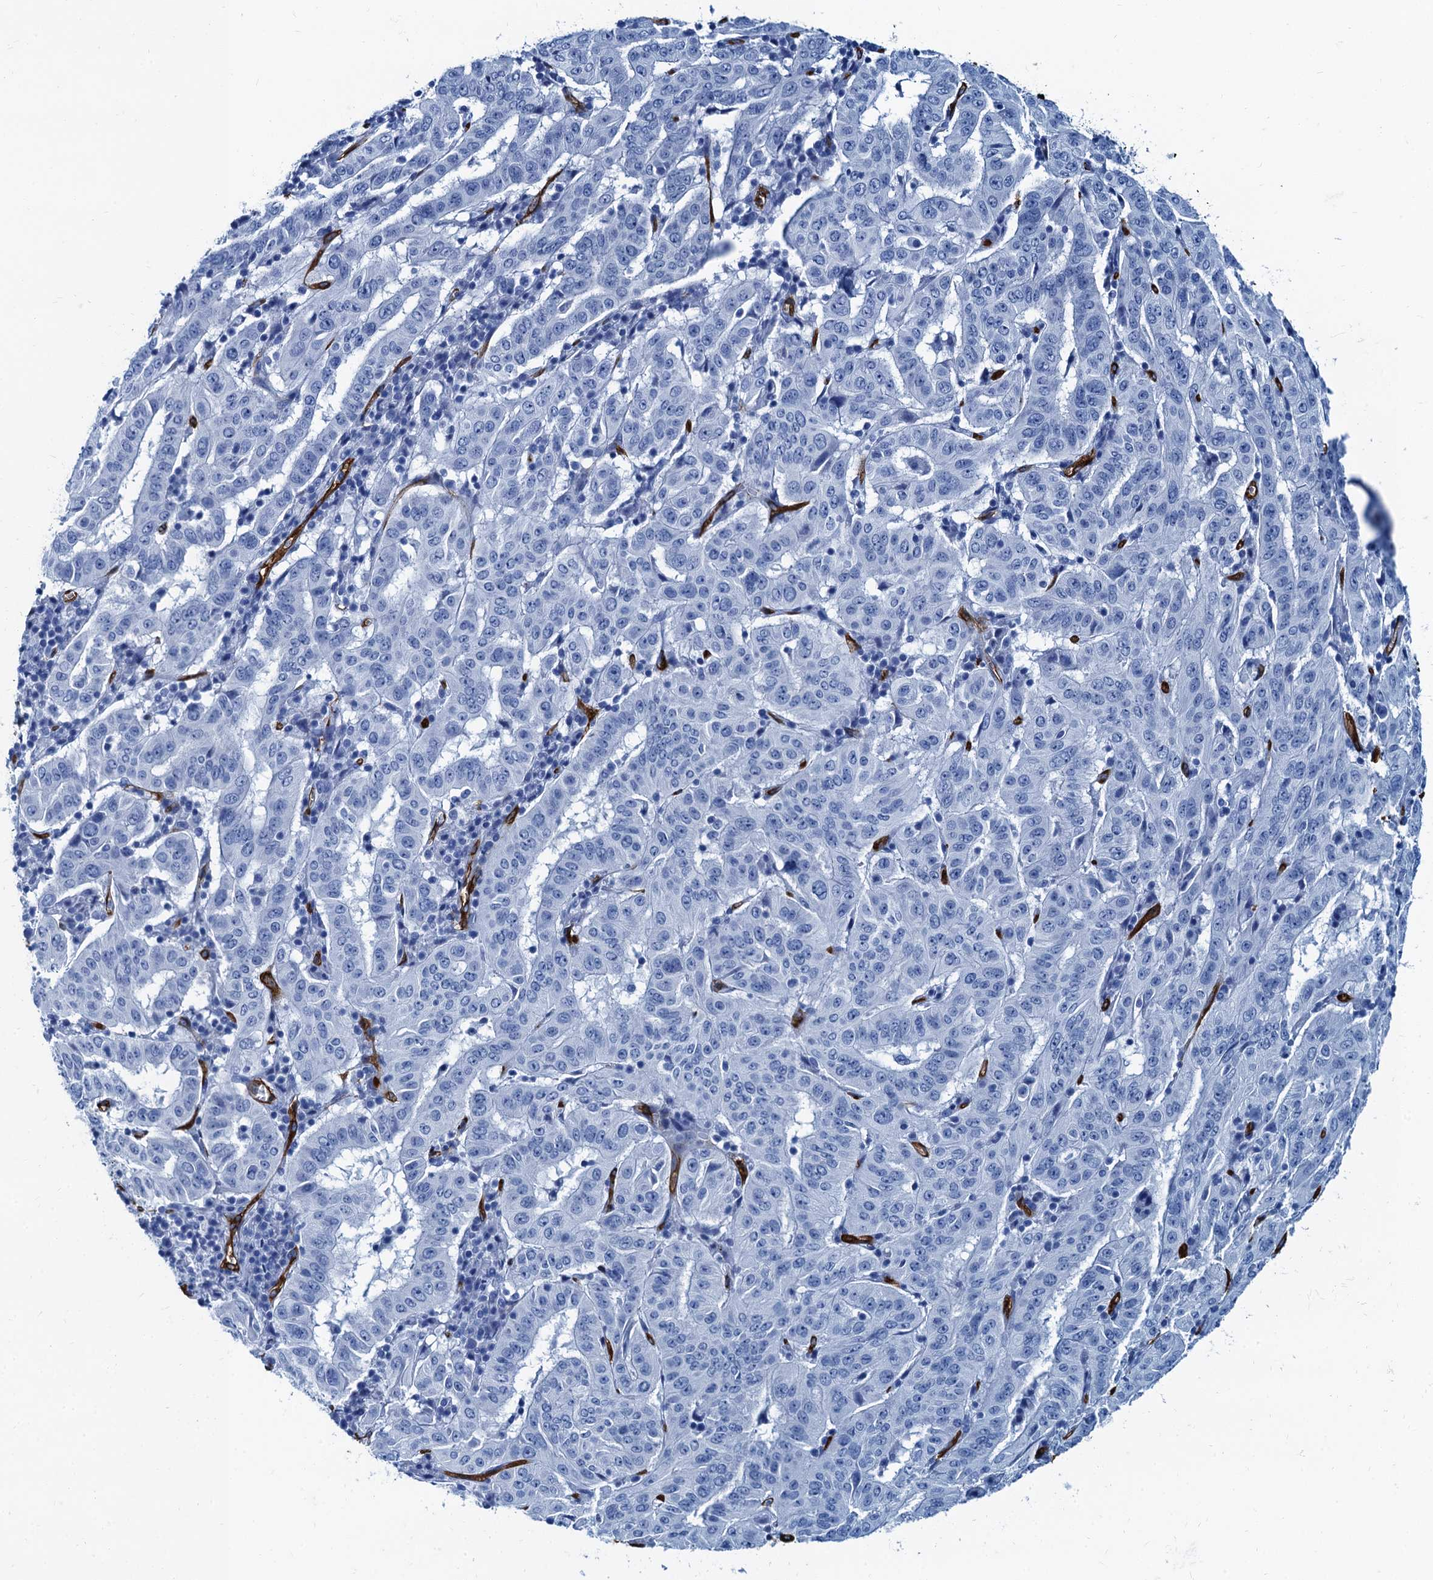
{"staining": {"intensity": "negative", "quantity": "none", "location": "none"}, "tissue": "pancreatic cancer", "cell_type": "Tumor cells", "image_type": "cancer", "snomed": [{"axis": "morphology", "description": "Adenocarcinoma, NOS"}, {"axis": "topography", "description": "Pancreas"}], "caption": "Immunohistochemistry (IHC) histopathology image of neoplastic tissue: human pancreatic cancer stained with DAB (3,3'-diaminobenzidine) demonstrates no significant protein staining in tumor cells.", "gene": "CAVIN2", "patient": {"sex": "male", "age": 63}}